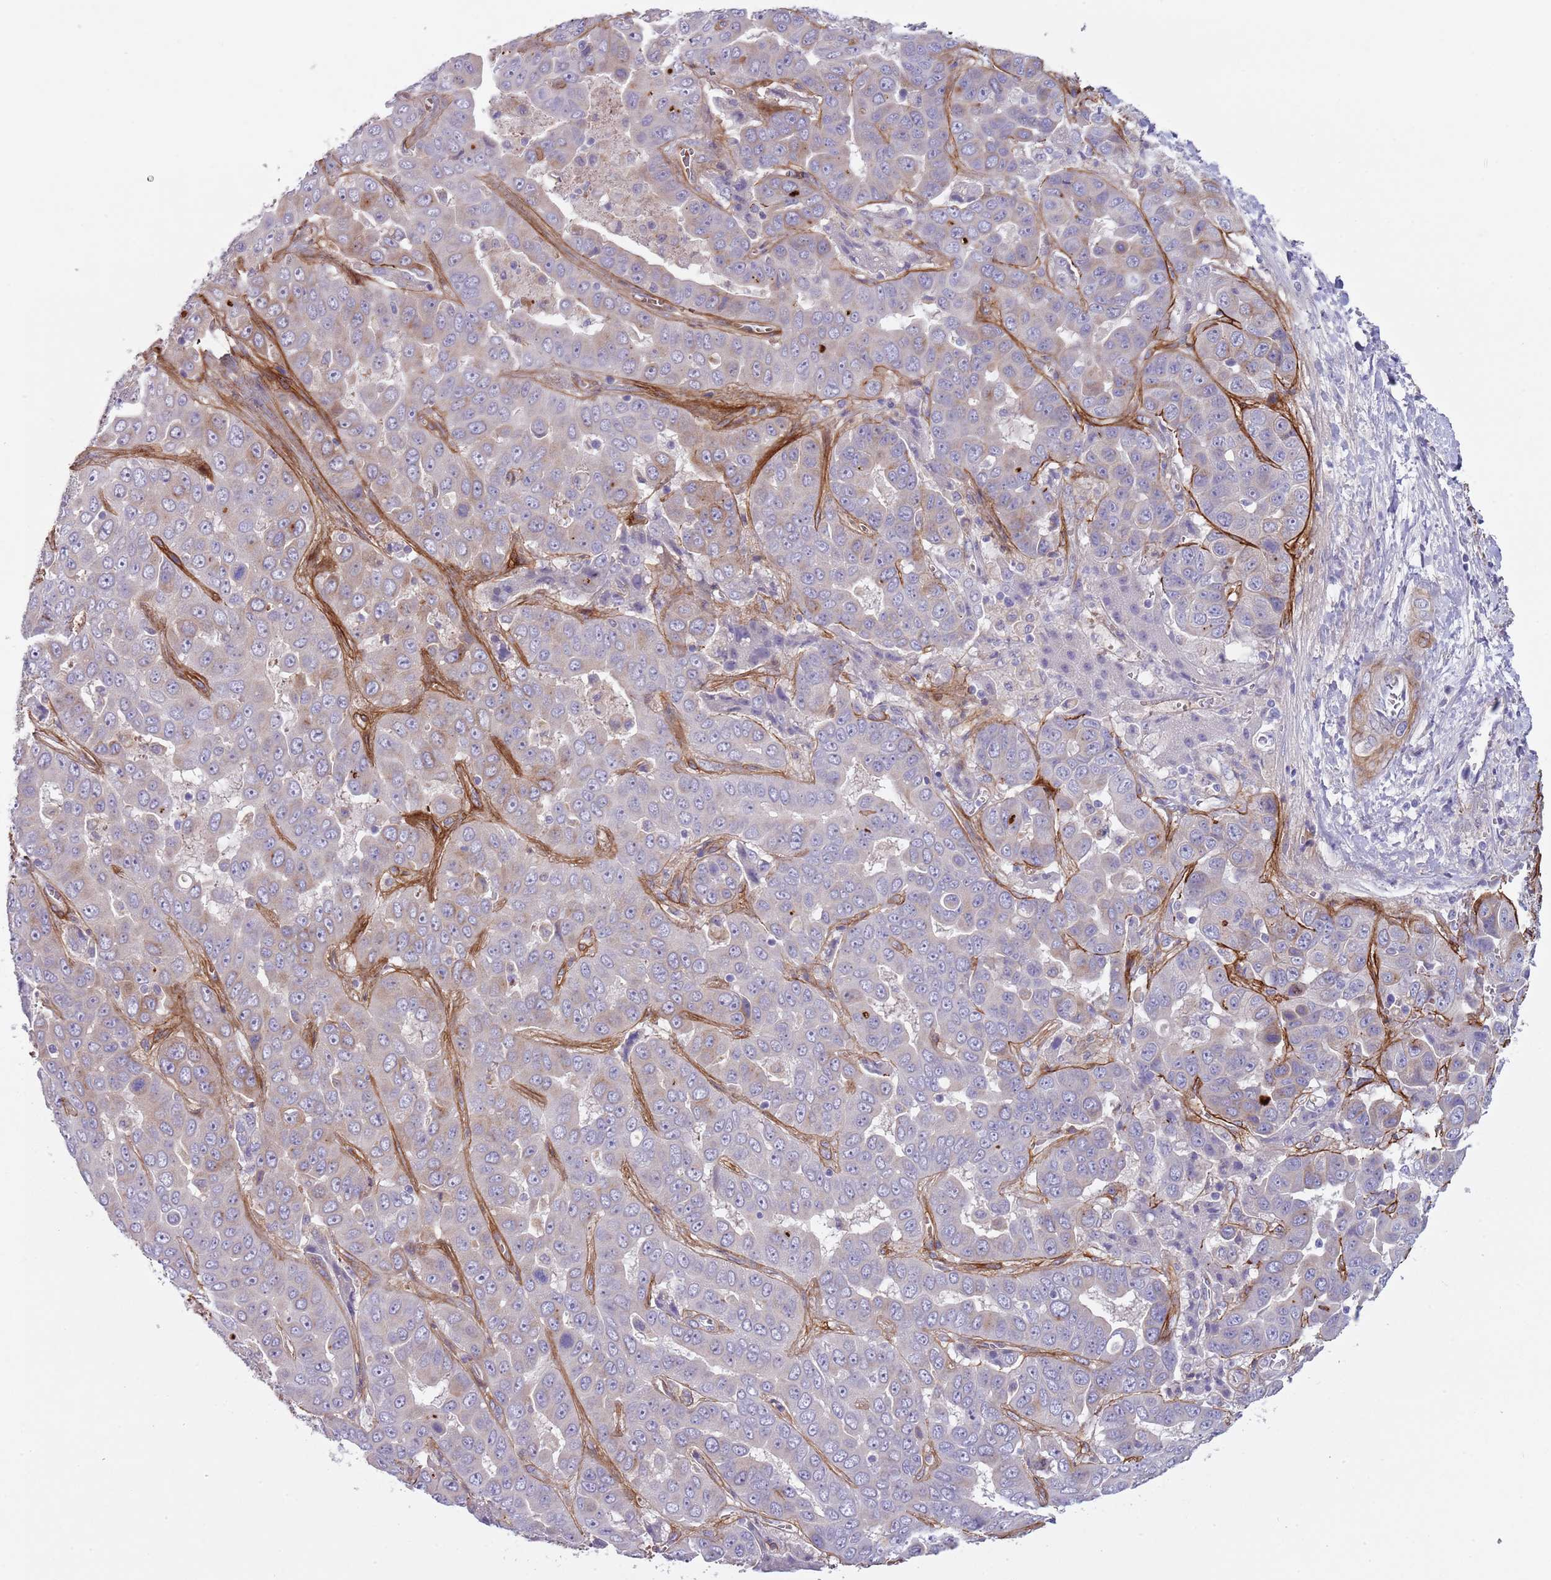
{"staining": {"intensity": "negative", "quantity": "none", "location": "none"}, "tissue": "liver cancer", "cell_type": "Tumor cells", "image_type": "cancer", "snomed": [{"axis": "morphology", "description": "Cholangiocarcinoma"}, {"axis": "topography", "description": "Liver"}], "caption": "Immunohistochemistry (IHC) photomicrograph of human liver cancer stained for a protein (brown), which exhibits no staining in tumor cells.", "gene": "TINAGL1", "patient": {"sex": "female", "age": 52}}